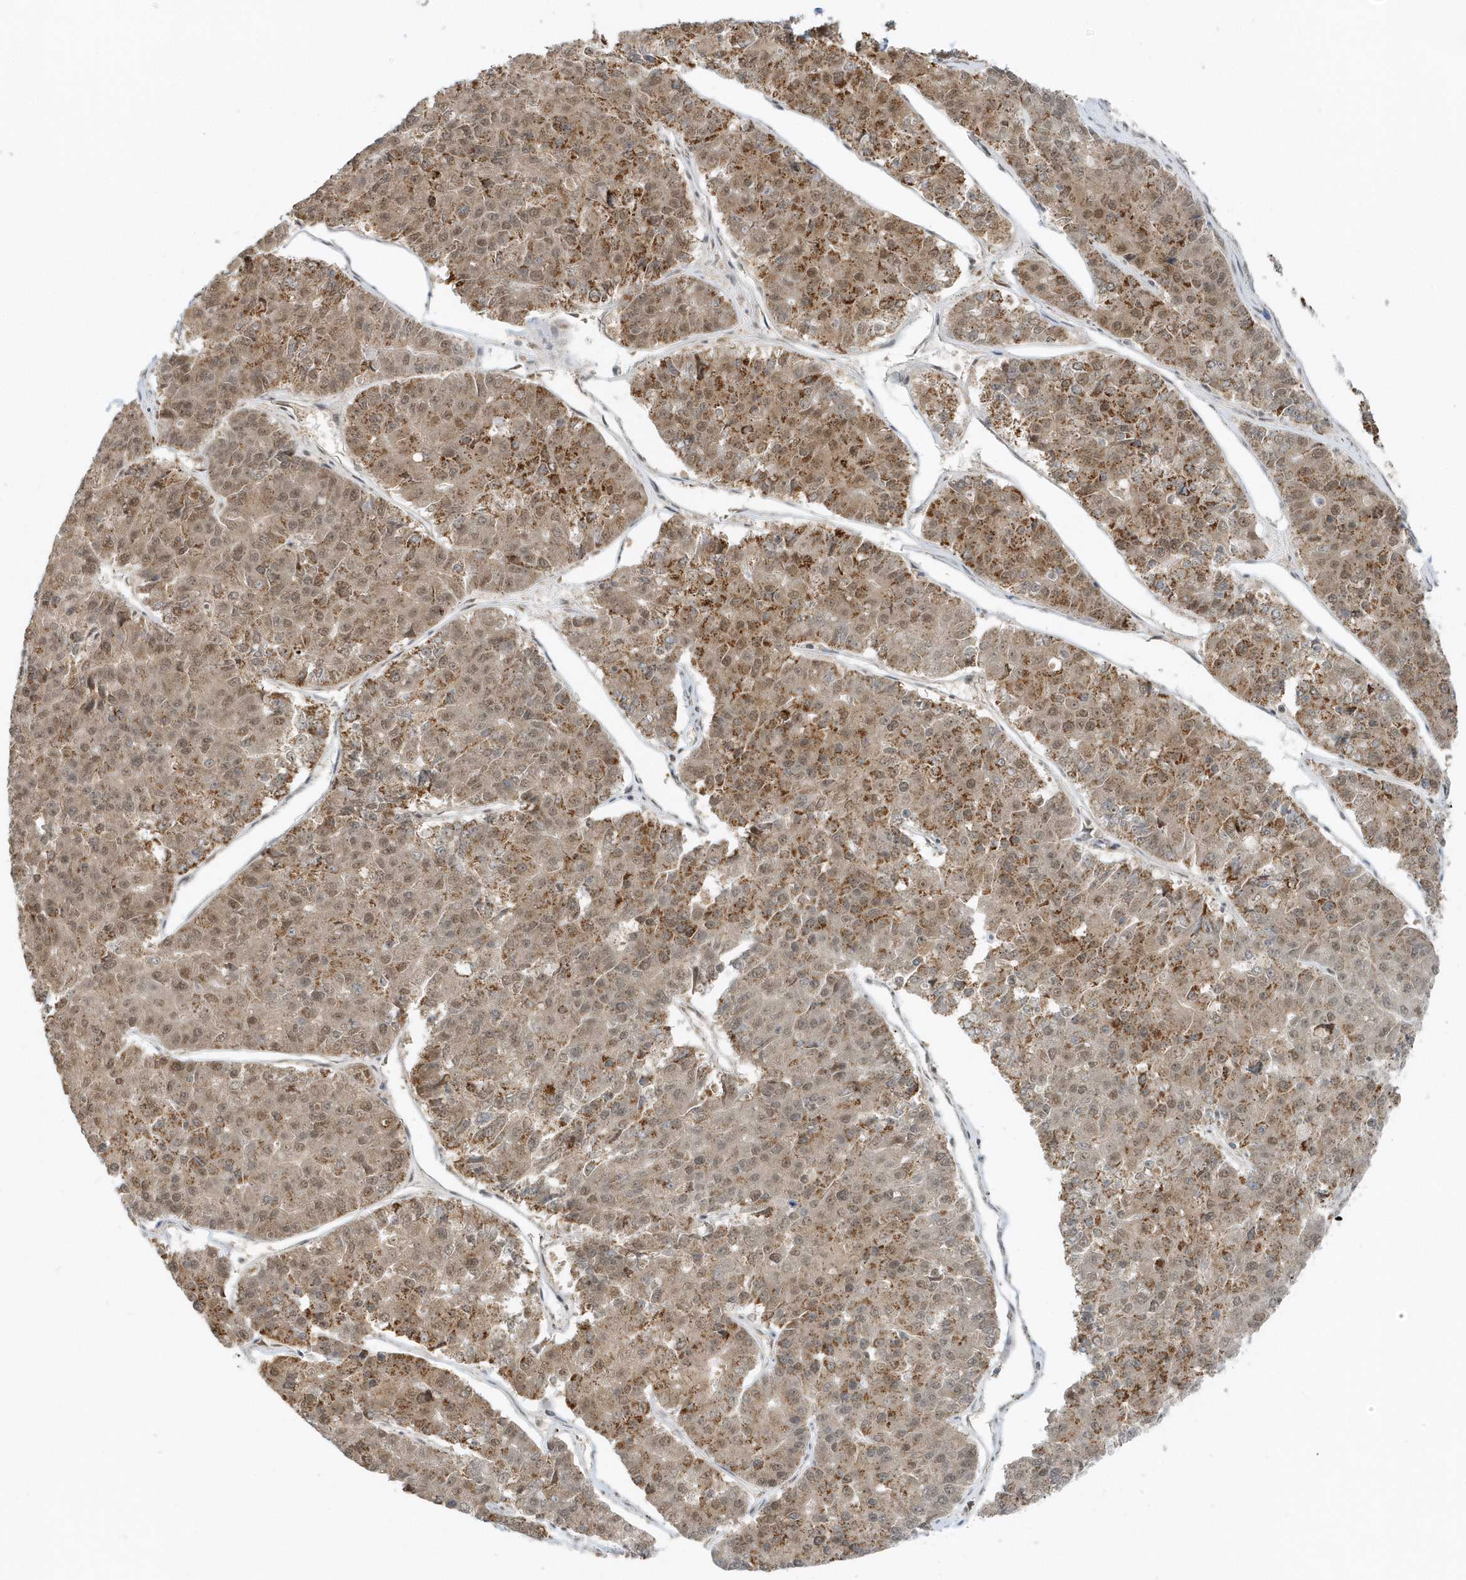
{"staining": {"intensity": "moderate", "quantity": ">75%", "location": "cytoplasmic/membranous,nuclear"}, "tissue": "pancreatic cancer", "cell_type": "Tumor cells", "image_type": "cancer", "snomed": [{"axis": "morphology", "description": "Adenocarcinoma, NOS"}, {"axis": "topography", "description": "Pancreas"}], "caption": "Immunohistochemistry histopathology image of neoplastic tissue: human pancreatic cancer (adenocarcinoma) stained using immunohistochemistry exhibits medium levels of moderate protein expression localized specifically in the cytoplasmic/membranous and nuclear of tumor cells, appearing as a cytoplasmic/membranous and nuclear brown color.", "gene": "PSMD6", "patient": {"sex": "male", "age": 50}}